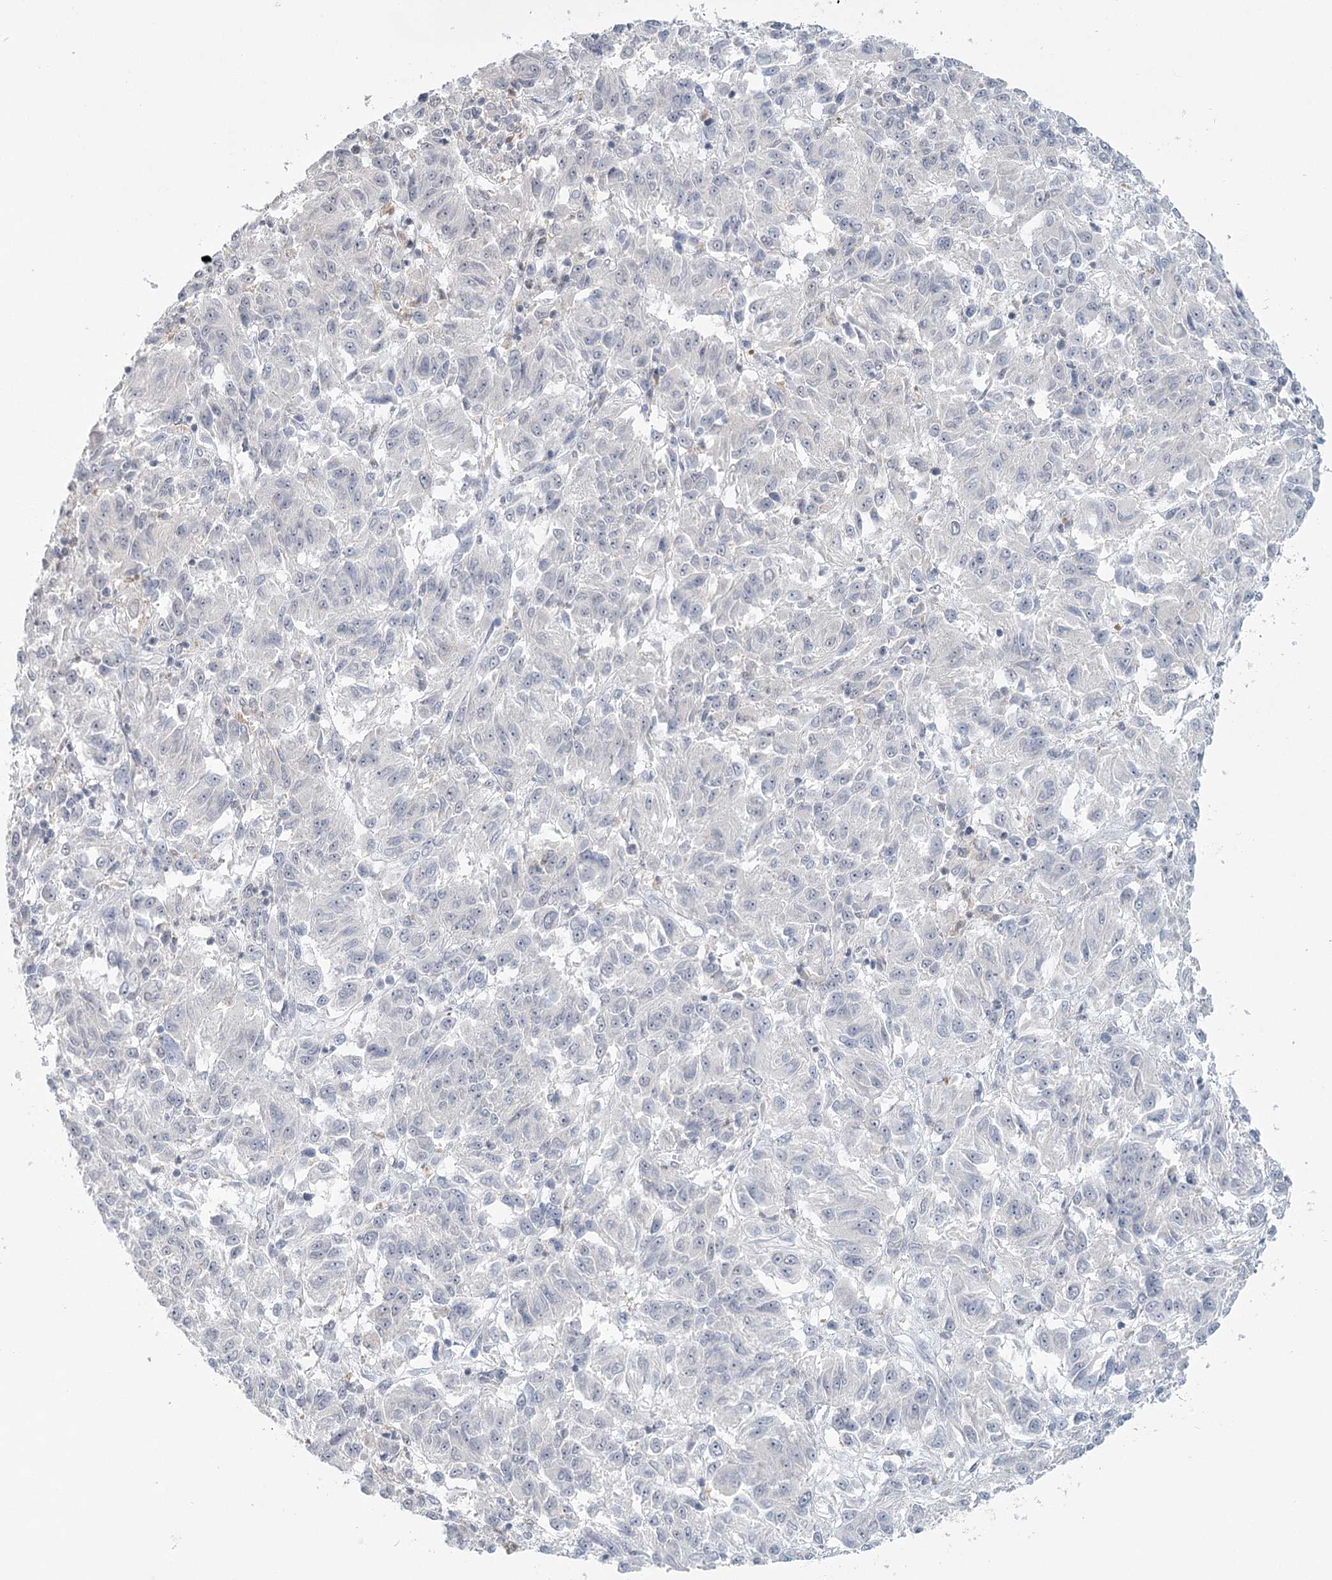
{"staining": {"intensity": "negative", "quantity": "none", "location": "none"}, "tissue": "melanoma", "cell_type": "Tumor cells", "image_type": "cancer", "snomed": [{"axis": "morphology", "description": "Malignant melanoma, Metastatic site"}, {"axis": "topography", "description": "Lung"}], "caption": "The immunohistochemistry histopathology image has no significant positivity in tumor cells of malignant melanoma (metastatic site) tissue.", "gene": "TMEM70", "patient": {"sex": "male", "age": 64}}